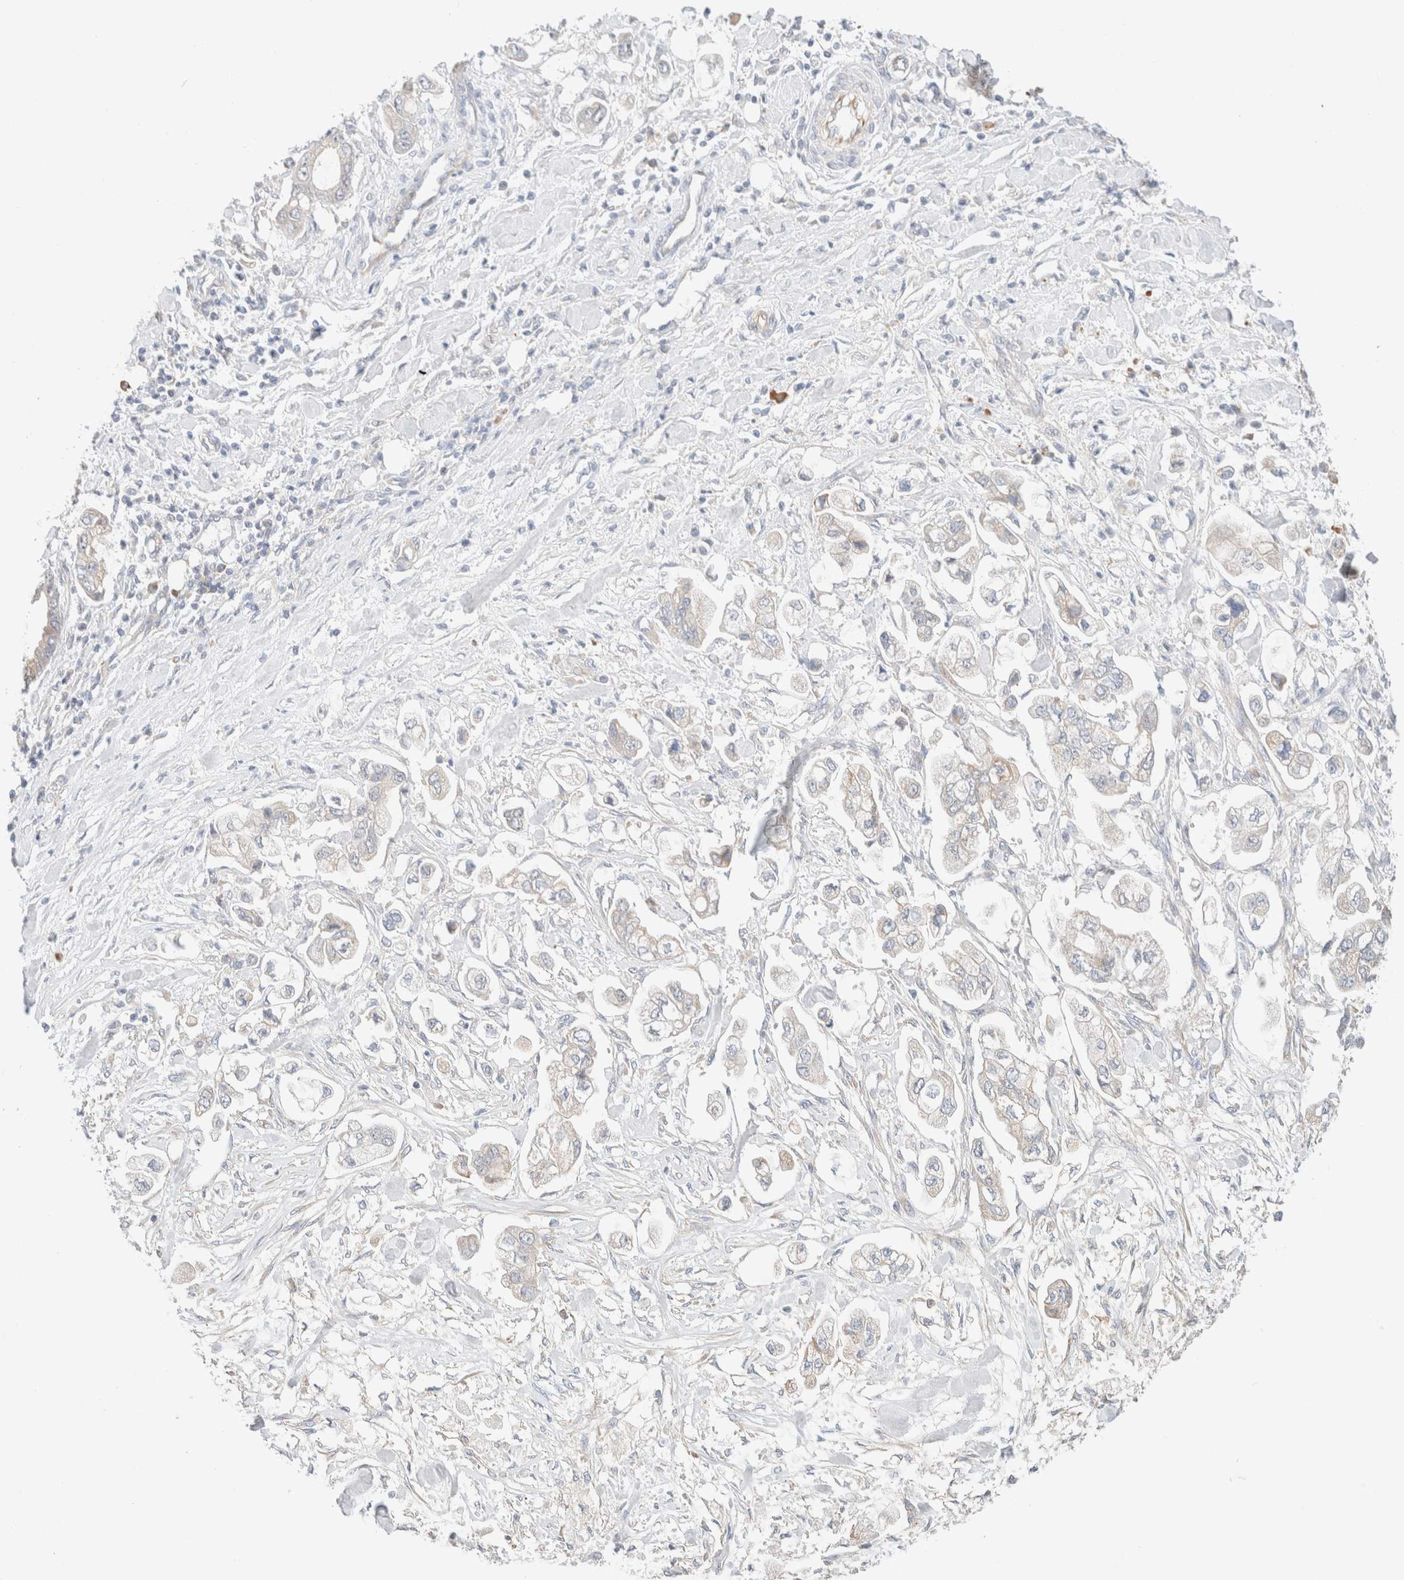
{"staining": {"intensity": "weak", "quantity": "<25%", "location": "cytoplasmic/membranous"}, "tissue": "stomach cancer", "cell_type": "Tumor cells", "image_type": "cancer", "snomed": [{"axis": "morphology", "description": "Normal tissue, NOS"}, {"axis": "morphology", "description": "Adenocarcinoma, NOS"}, {"axis": "topography", "description": "Stomach"}], "caption": "The immunohistochemistry (IHC) histopathology image has no significant positivity in tumor cells of stomach adenocarcinoma tissue.", "gene": "UNC13B", "patient": {"sex": "male", "age": 62}}